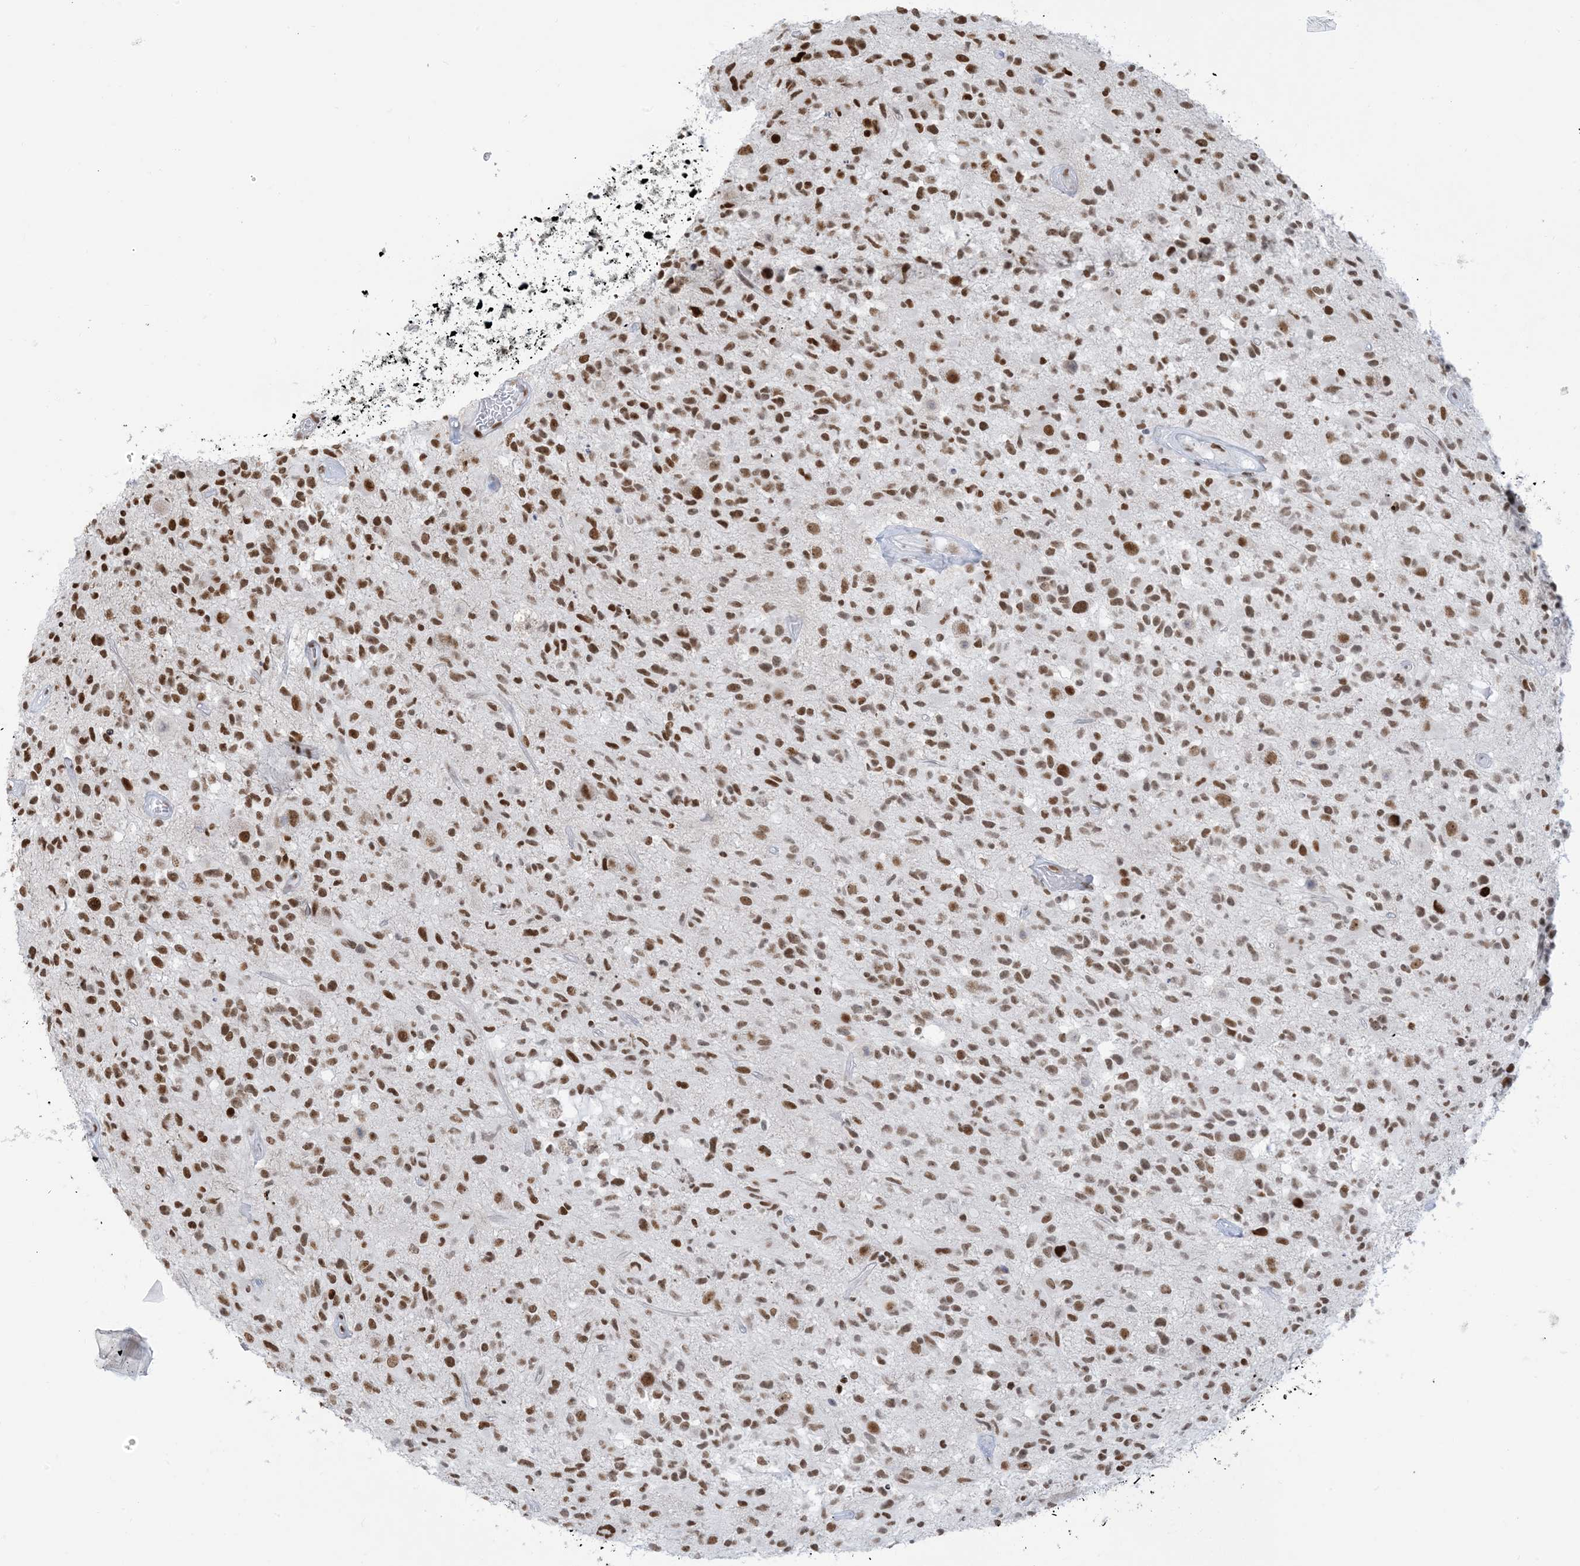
{"staining": {"intensity": "moderate", "quantity": ">75%", "location": "nuclear"}, "tissue": "glioma", "cell_type": "Tumor cells", "image_type": "cancer", "snomed": [{"axis": "morphology", "description": "Glioma, malignant, High grade"}, {"axis": "morphology", "description": "Glioblastoma, NOS"}, {"axis": "topography", "description": "Brain"}], "caption": "Moderate nuclear protein positivity is identified in approximately >75% of tumor cells in glioblastoma. The staining was performed using DAB (3,3'-diaminobenzidine), with brown indicating positive protein expression. Nuclei are stained blue with hematoxylin.", "gene": "STAG1", "patient": {"sex": "male", "age": 60}}